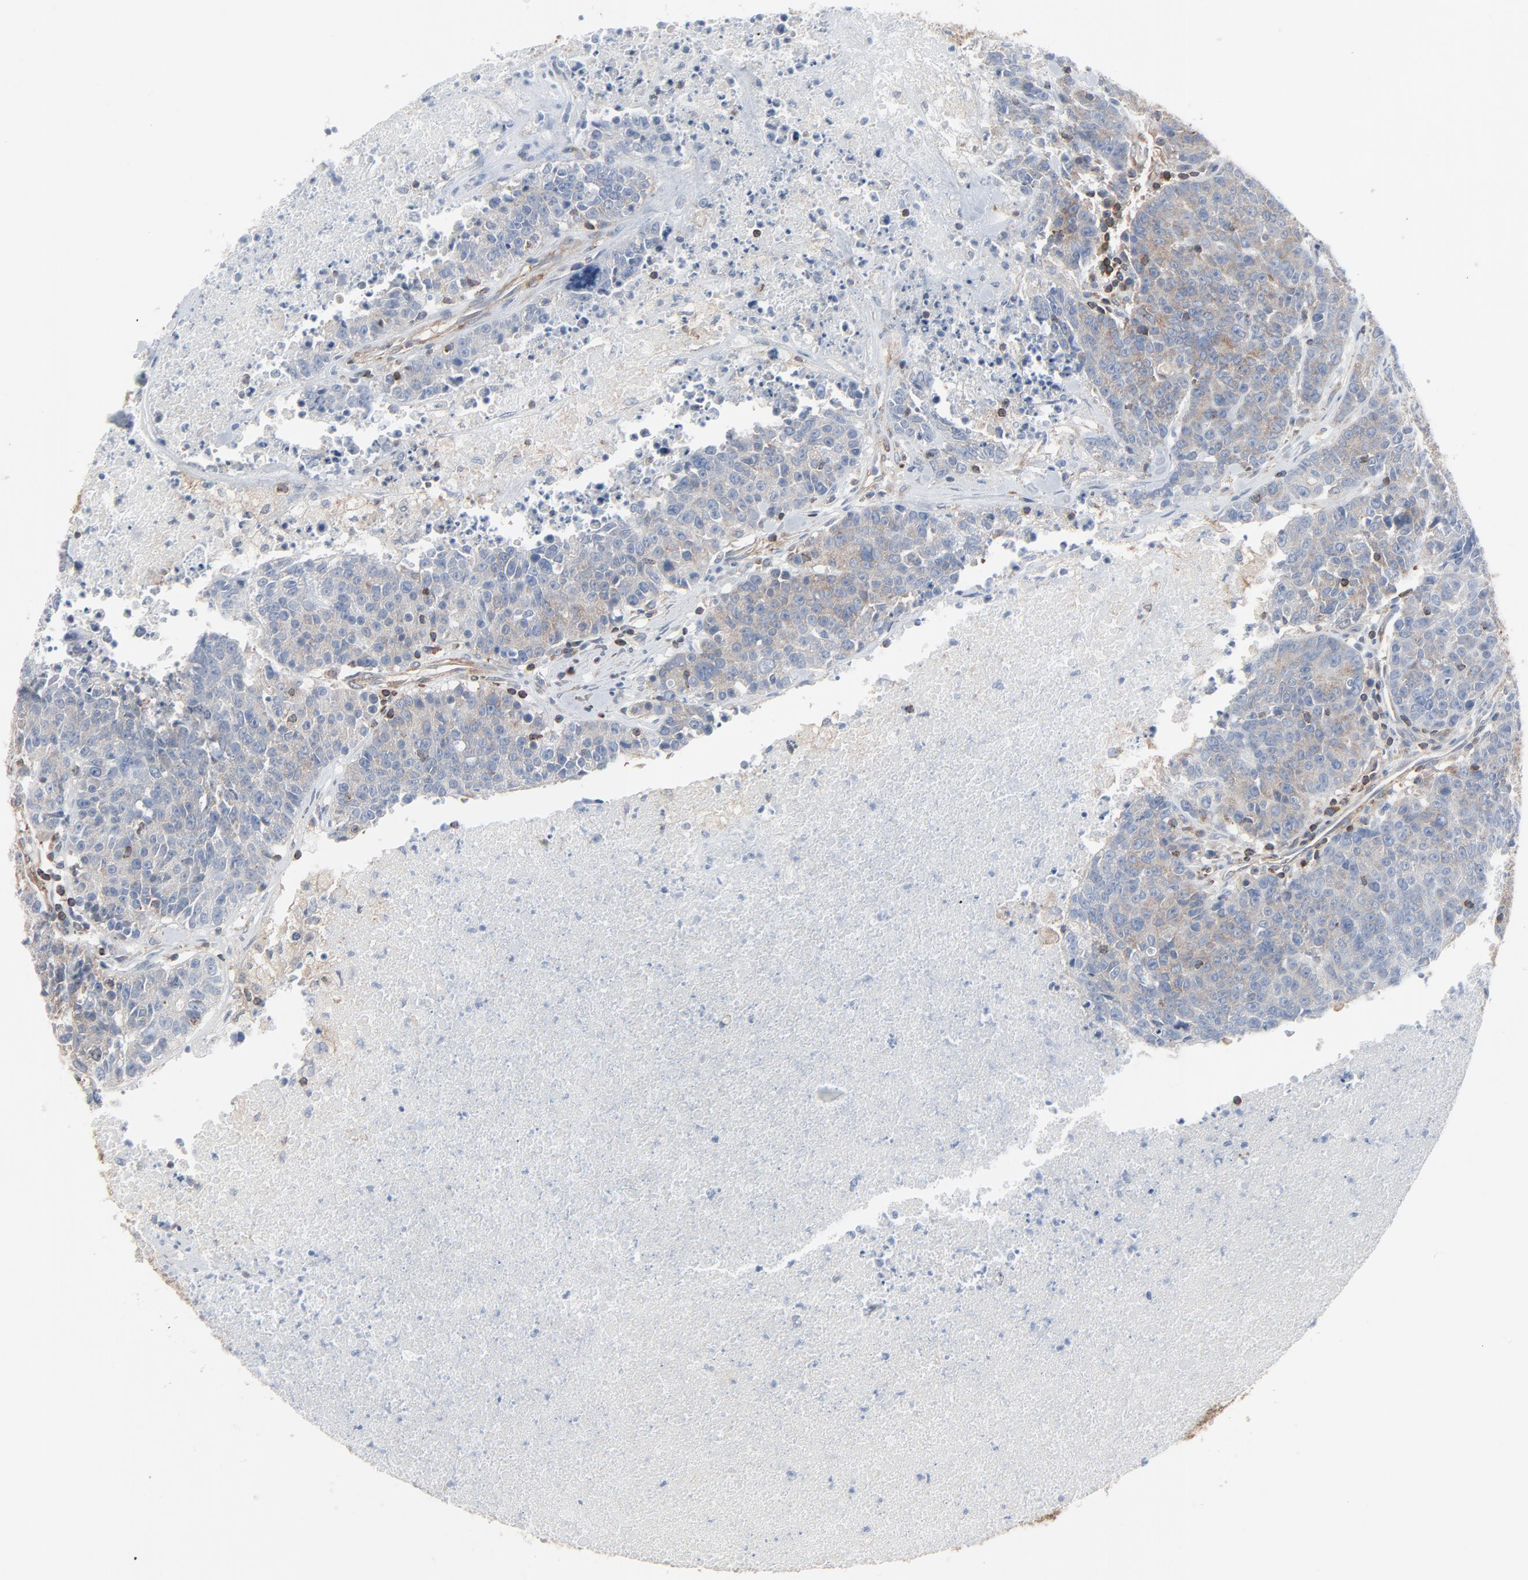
{"staining": {"intensity": "weak", "quantity": "25%-75%", "location": "cytoplasmic/membranous"}, "tissue": "colorectal cancer", "cell_type": "Tumor cells", "image_type": "cancer", "snomed": [{"axis": "morphology", "description": "Adenocarcinoma, NOS"}, {"axis": "topography", "description": "Colon"}], "caption": "This is a photomicrograph of IHC staining of colorectal cancer, which shows weak staining in the cytoplasmic/membranous of tumor cells.", "gene": "OPTN", "patient": {"sex": "female", "age": 53}}